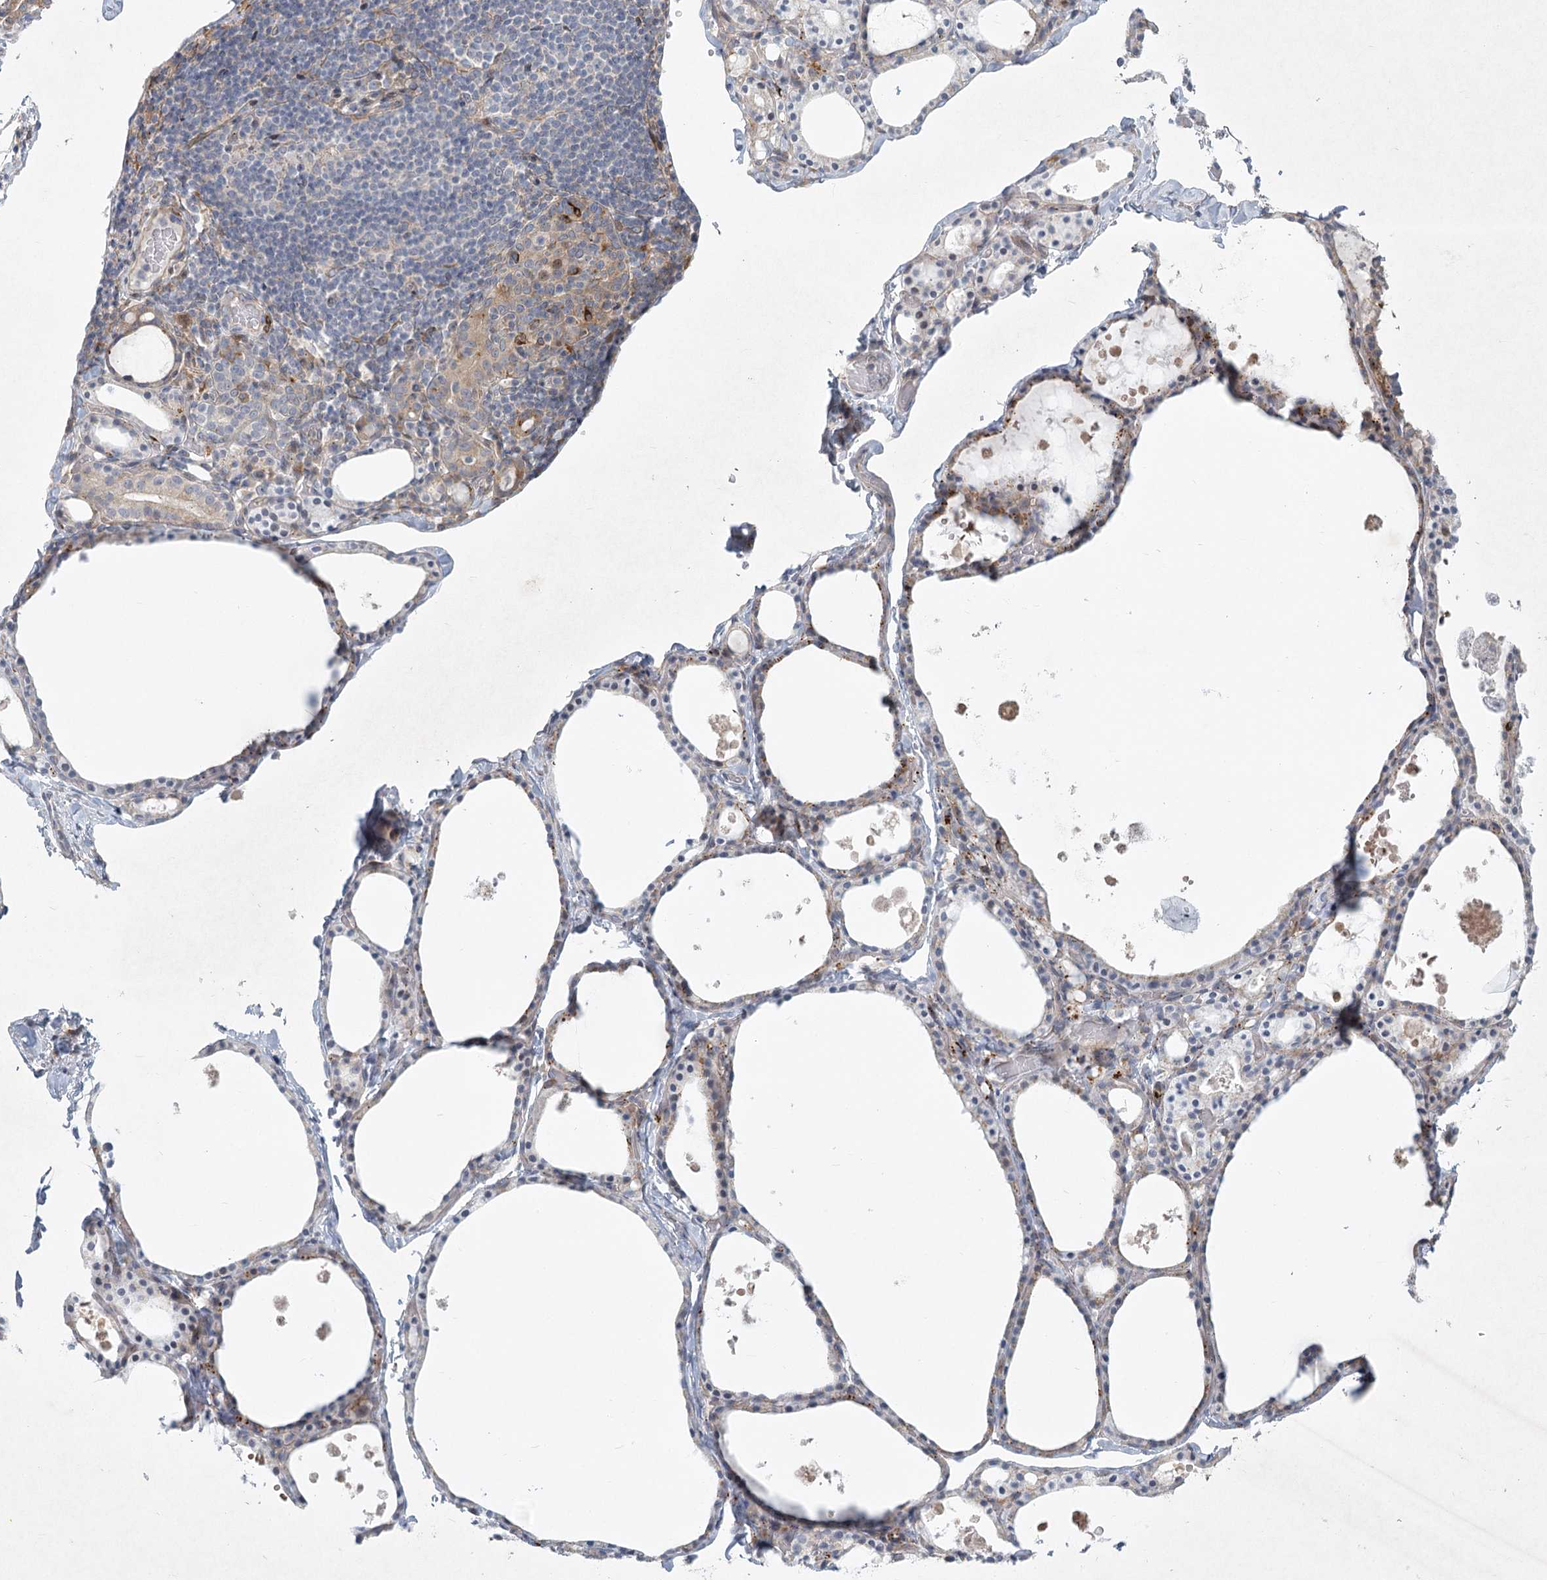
{"staining": {"intensity": "moderate", "quantity": "25%-75%", "location": "cytoplasmic/membranous"}, "tissue": "thyroid gland", "cell_type": "Glandular cells", "image_type": "normal", "snomed": [{"axis": "morphology", "description": "Normal tissue, NOS"}, {"axis": "topography", "description": "Thyroid gland"}], "caption": "Thyroid gland stained with immunohistochemistry (IHC) exhibits moderate cytoplasmic/membranous positivity in about 25%-75% of glandular cells.", "gene": "FAM110C", "patient": {"sex": "male", "age": 56}}